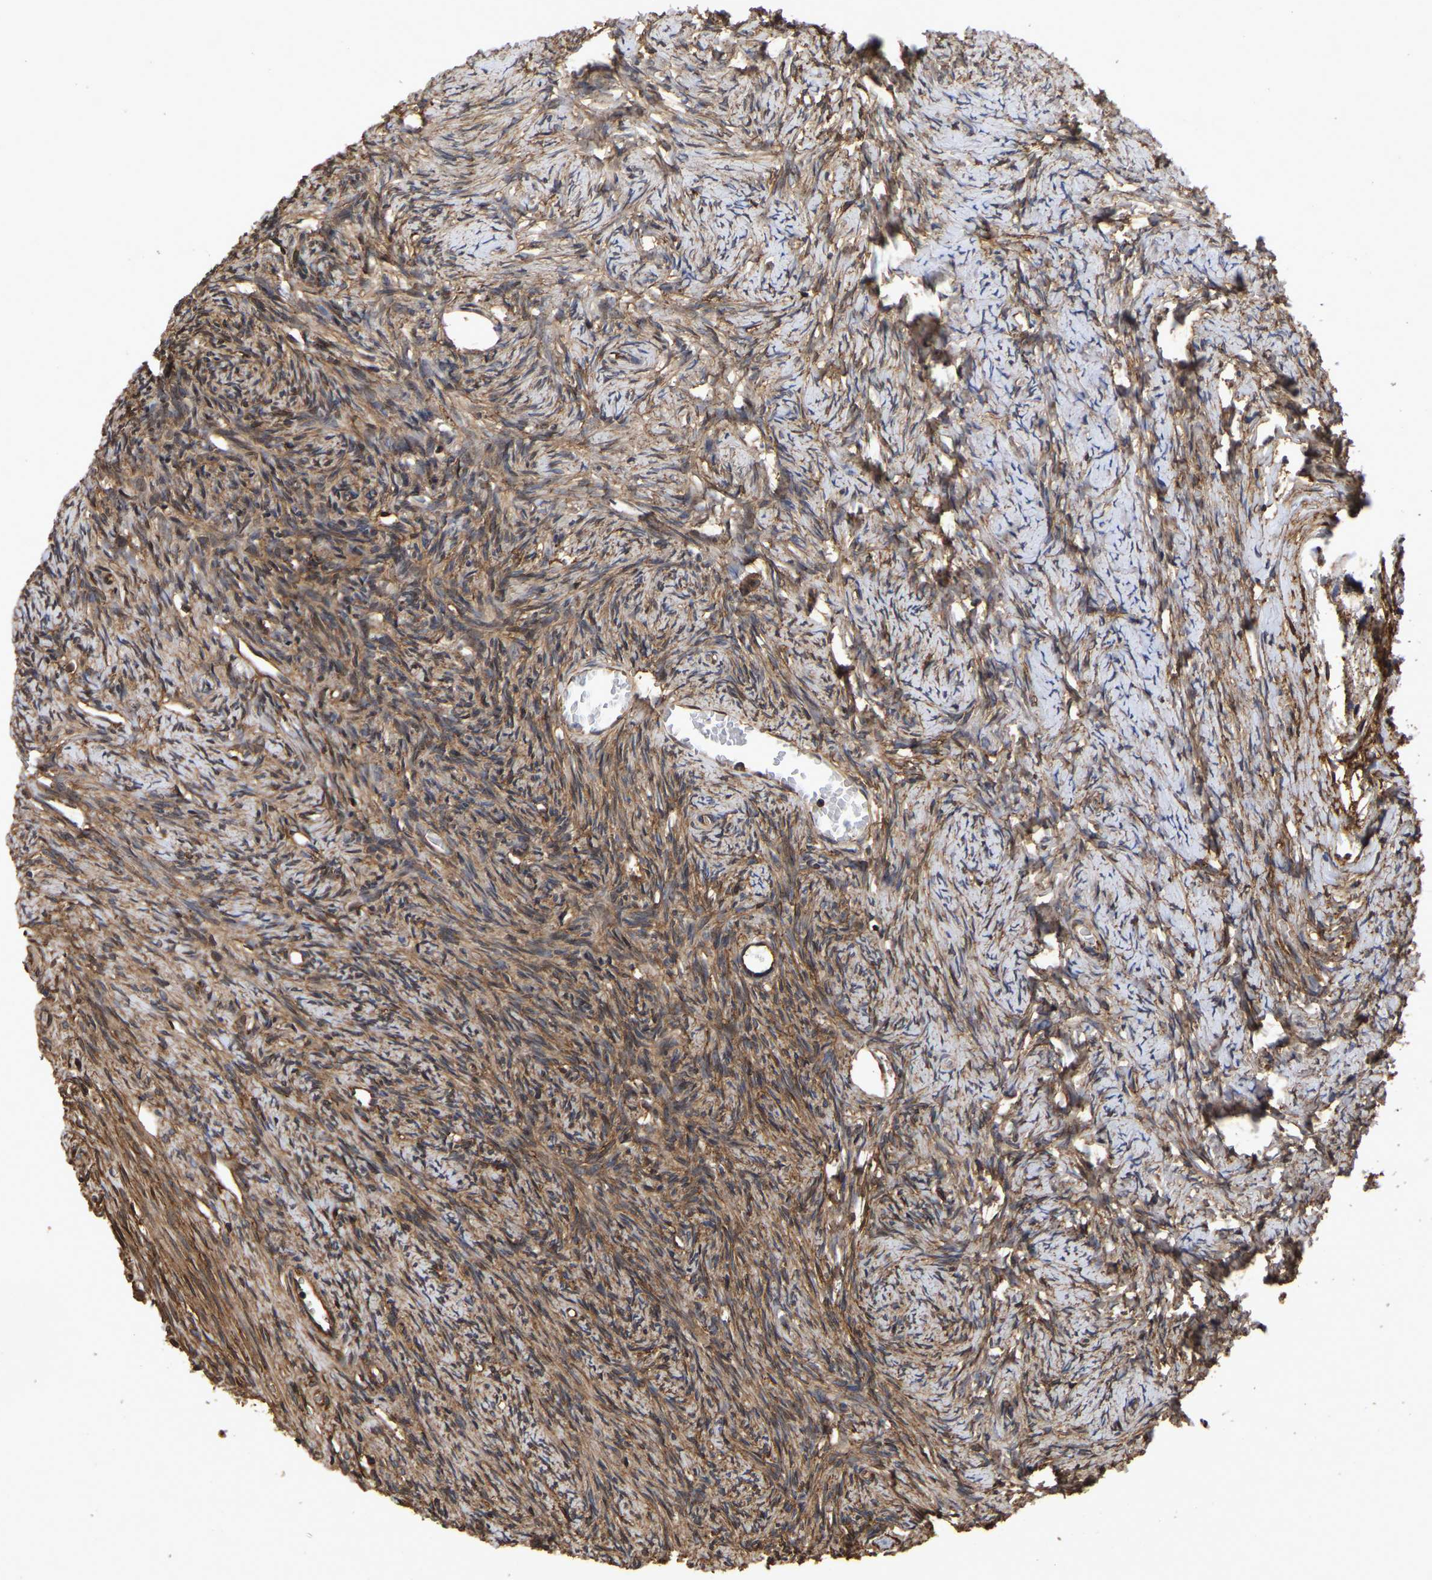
{"staining": {"intensity": "moderate", "quantity": ">75%", "location": "cytoplasmic/membranous"}, "tissue": "ovary", "cell_type": "Ovarian stroma cells", "image_type": "normal", "snomed": [{"axis": "morphology", "description": "Normal tissue, NOS"}, {"axis": "topography", "description": "Ovary"}], "caption": "Ovary stained for a protein demonstrates moderate cytoplasmic/membranous positivity in ovarian stroma cells.", "gene": "LIF", "patient": {"sex": "female", "age": 27}}